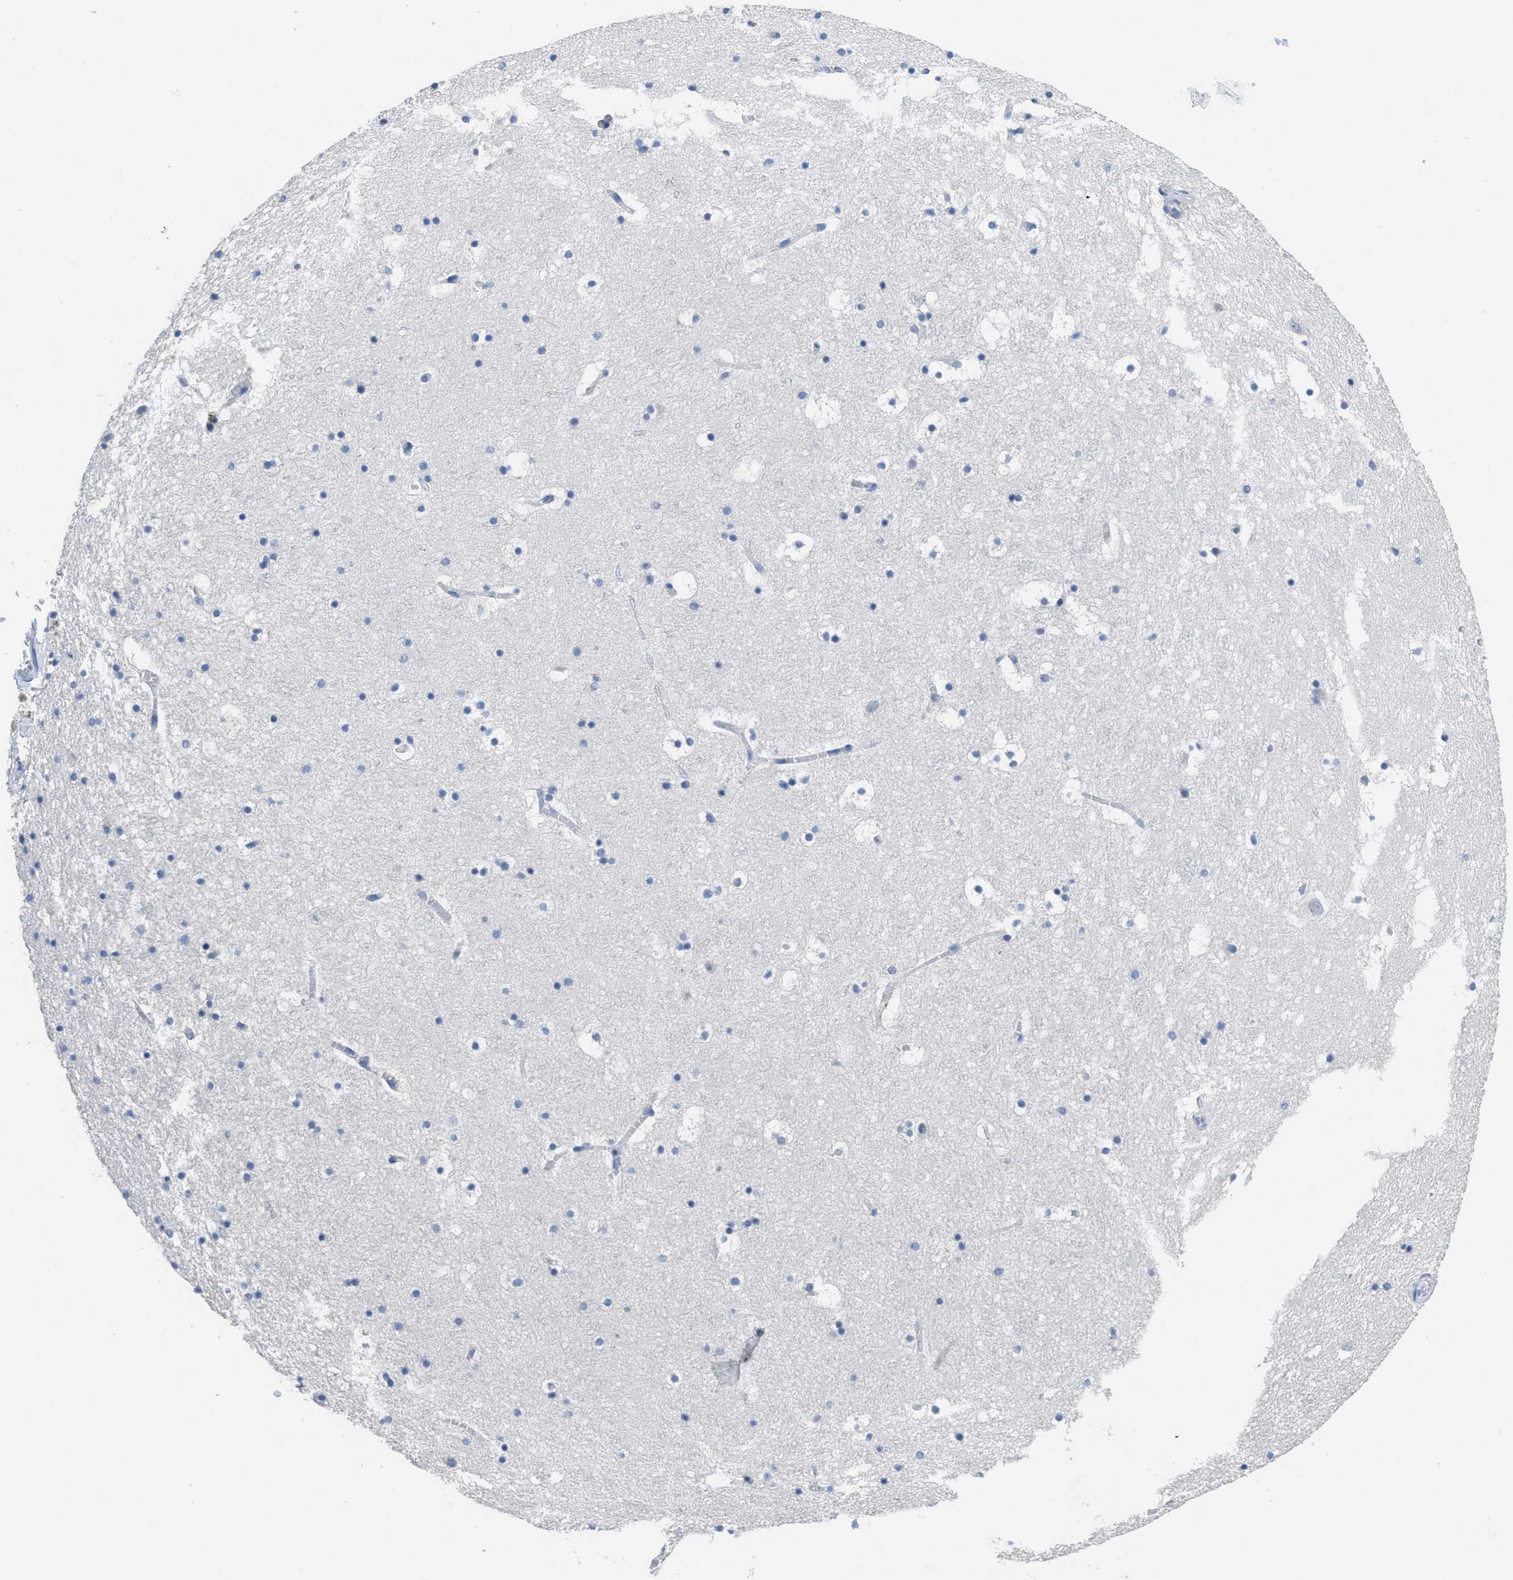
{"staining": {"intensity": "negative", "quantity": "none", "location": "none"}, "tissue": "hippocampus", "cell_type": "Glial cells", "image_type": "normal", "snomed": [{"axis": "morphology", "description": "Normal tissue, NOS"}, {"axis": "topography", "description": "Hippocampus"}], "caption": "This is an immunohistochemistry histopathology image of unremarkable human hippocampus. There is no positivity in glial cells.", "gene": "CA9", "patient": {"sex": "male", "age": 45}}